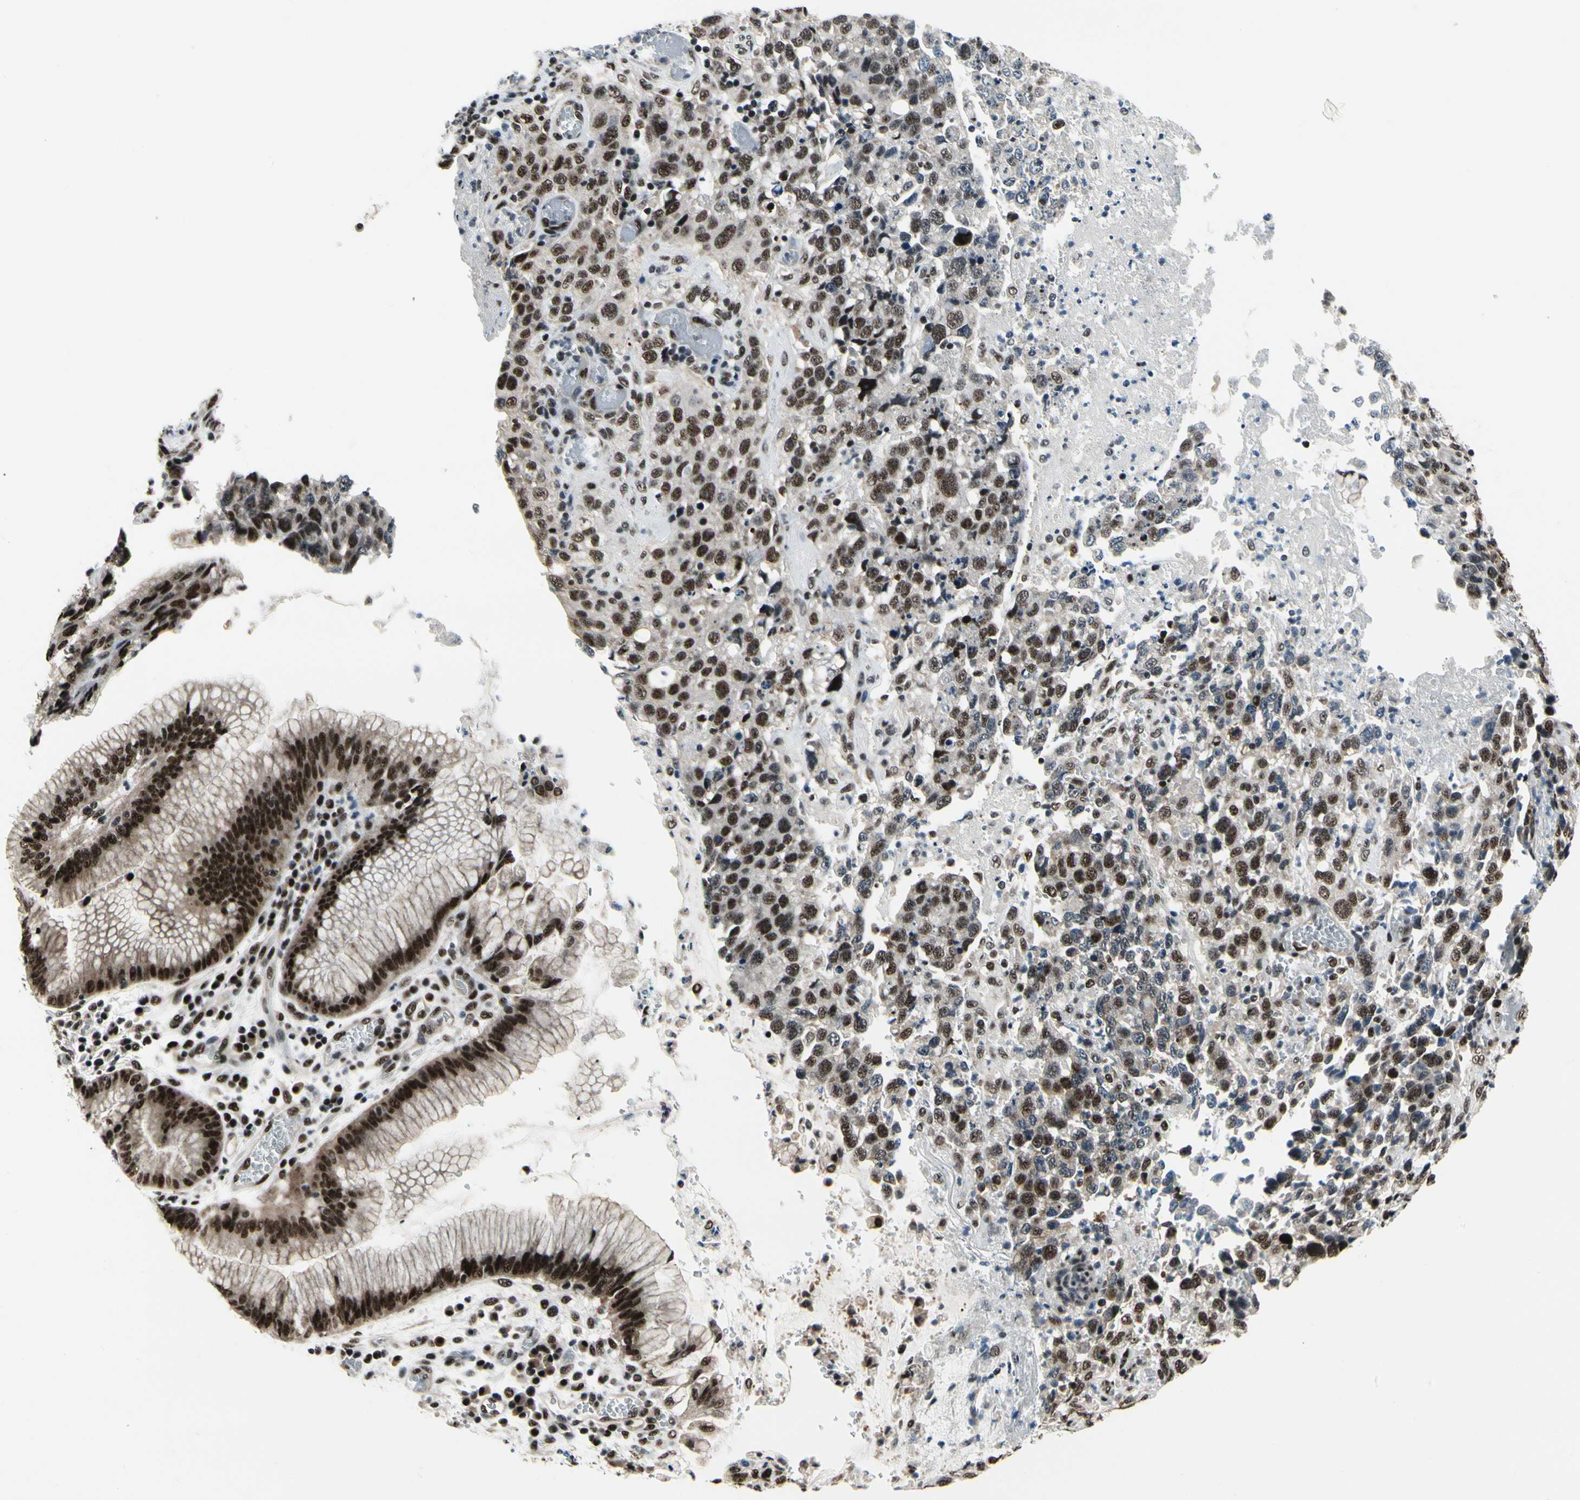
{"staining": {"intensity": "strong", "quantity": ">75%", "location": "nuclear"}, "tissue": "stomach cancer", "cell_type": "Tumor cells", "image_type": "cancer", "snomed": [{"axis": "morphology", "description": "Normal tissue, NOS"}, {"axis": "morphology", "description": "Adenocarcinoma, NOS"}, {"axis": "topography", "description": "Stomach"}], "caption": "Tumor cells demonstrate strong nuclear positivity in approximately >75% of cells in stomach adenocarcinoma.", "gene": "SRSF11", "patient": {"sex": "male", "age": 48}}